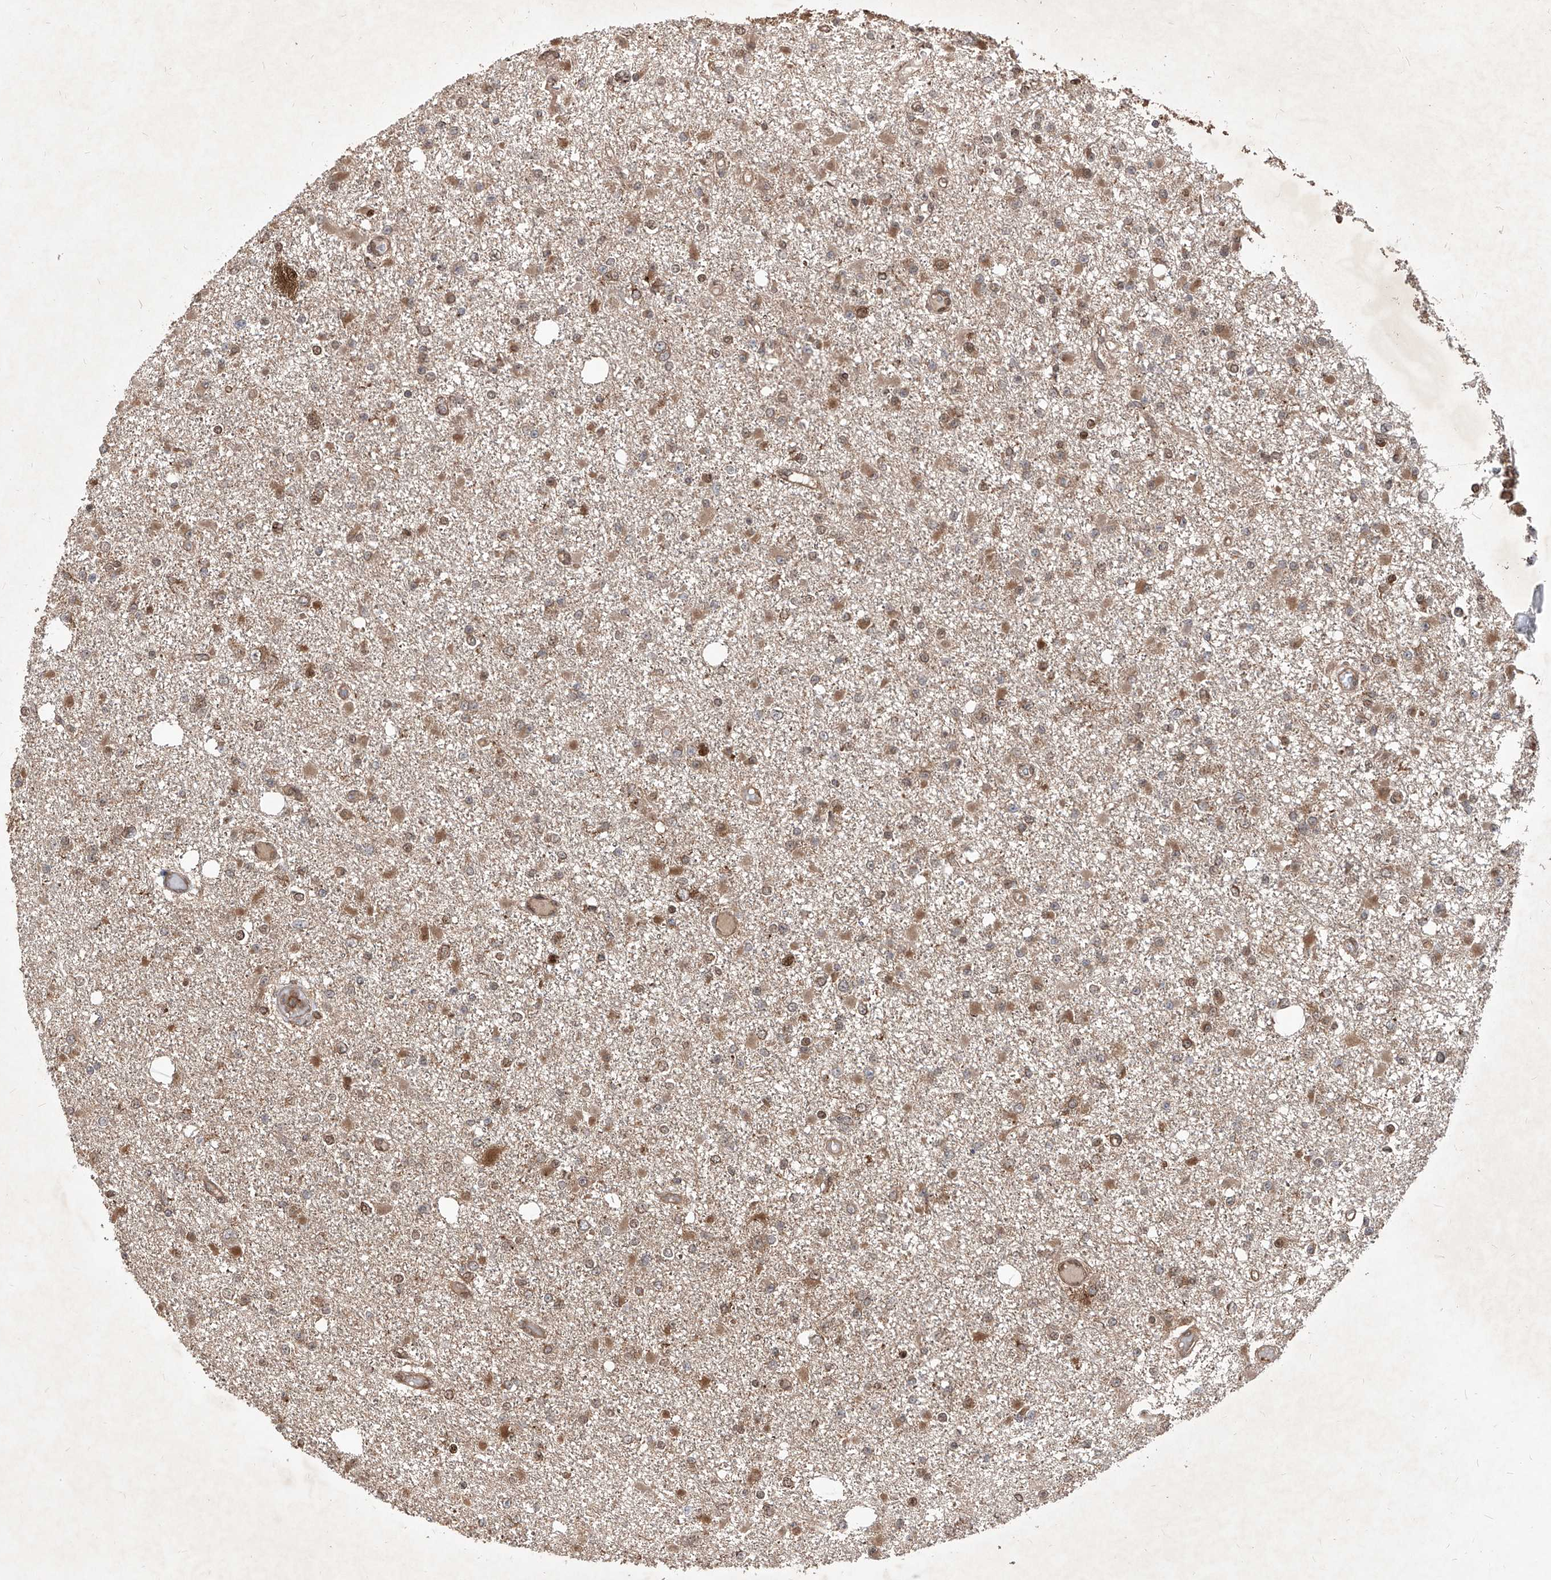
{"staining": {"intensity": "moderate", "quantity": "25%-75%", "location": "cytoplasmic/membranous,nuclear"}, "tissue": "glioma", "cell_type": "Tumor cells", "image_type": "cancer", "snomed": [{"axis": "morphology", "description": "Glioma, malignant, Low grade"}, {"axis": "topography", "description": "Brain"}], "caption": "Glioma stained with a brown dye displays moderate cytoplasmic/membranous and nuclear positive positivity in about 25%-75% of tumor cells.", "gene": "MAGED2", "patient": {"sex": "female", "age": 22}}